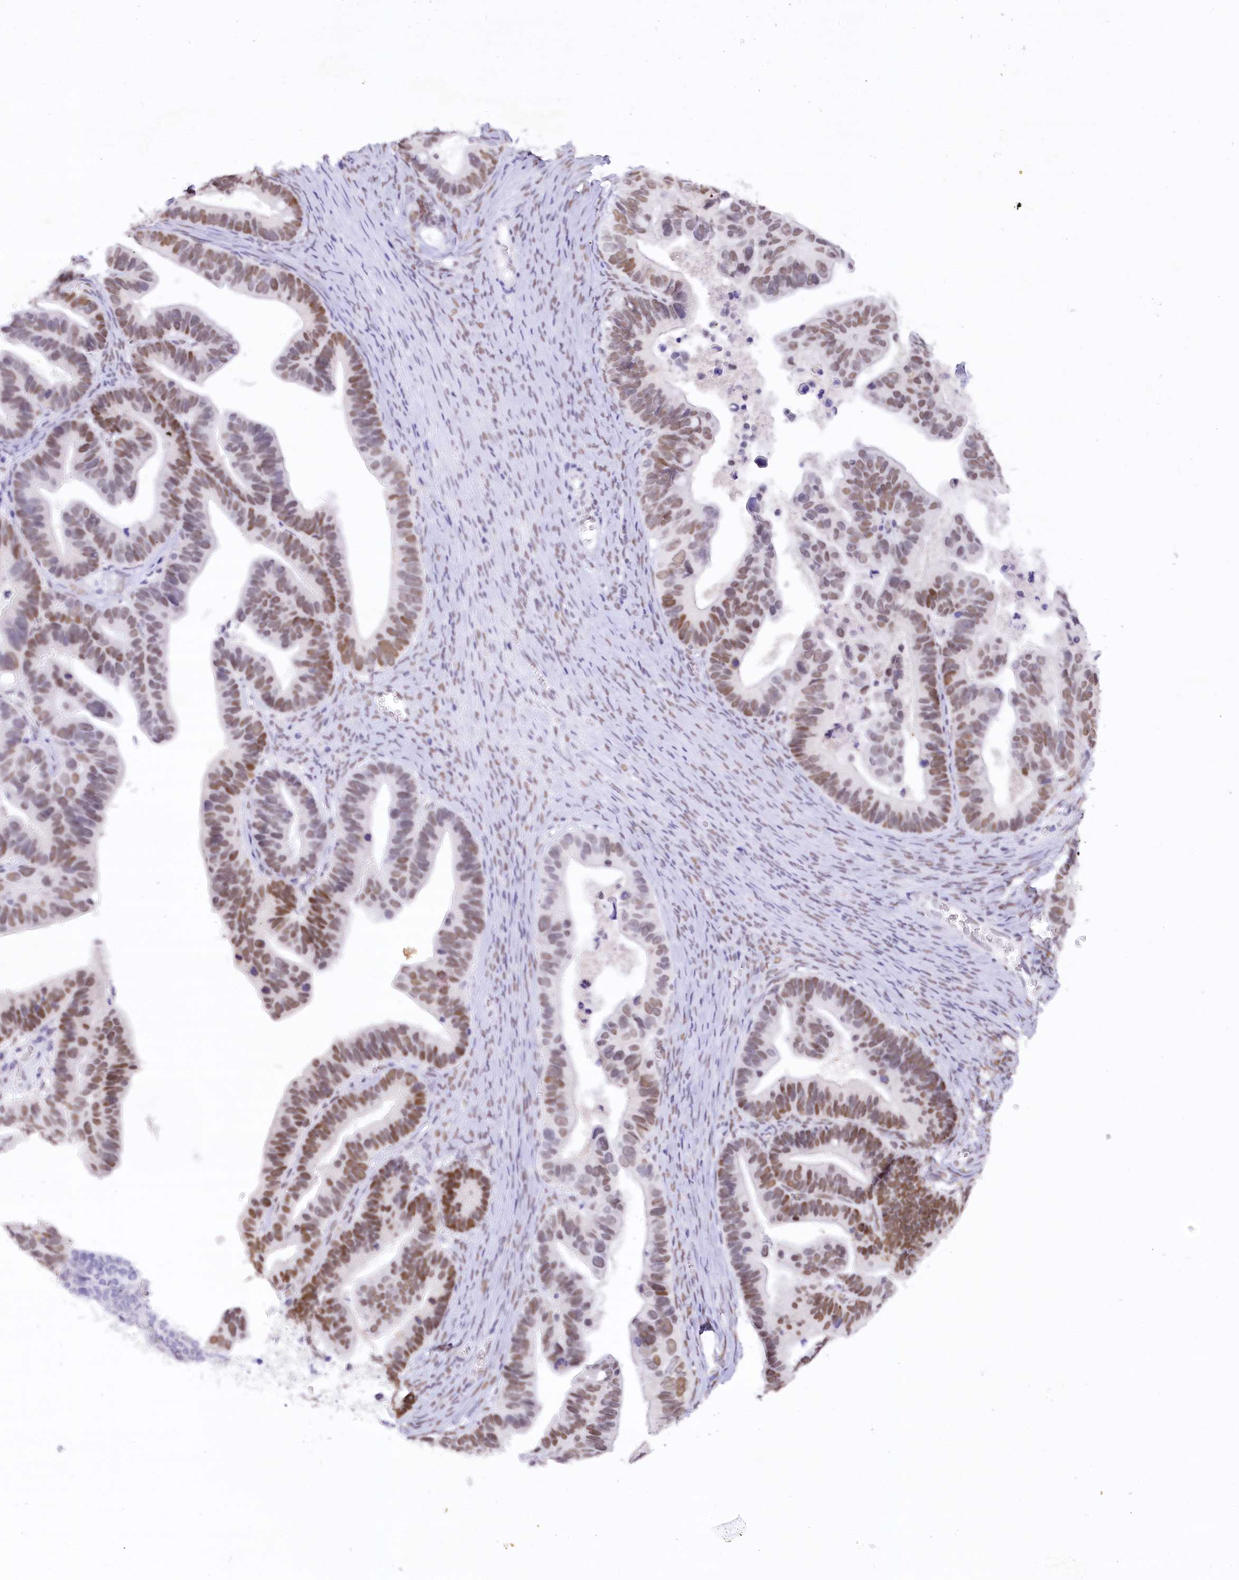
{"staining": {"intensity": "moderate", "quantity": ">75%", "location": "nuclear"}, "tissue": "ovarian cancer", "cell_type": "Tumor cells", "image_type": "cancer", "snomed": [{"axis": "morphology", "description": "Cystadenocarcinoma, serous, NOS"}, {"axis": "topography", "description": "Ovary"}], "caption": "Immunohistochemistry (IHC) (DAB (3,3'-diaminobenzidine)) staining of human ovarian cancer exhibits moderate nuclear protein positivity in approximately >75% of tumor cells.", "gene": "HNRNPA0", "patient": {"sex": "female", "age": 56}}